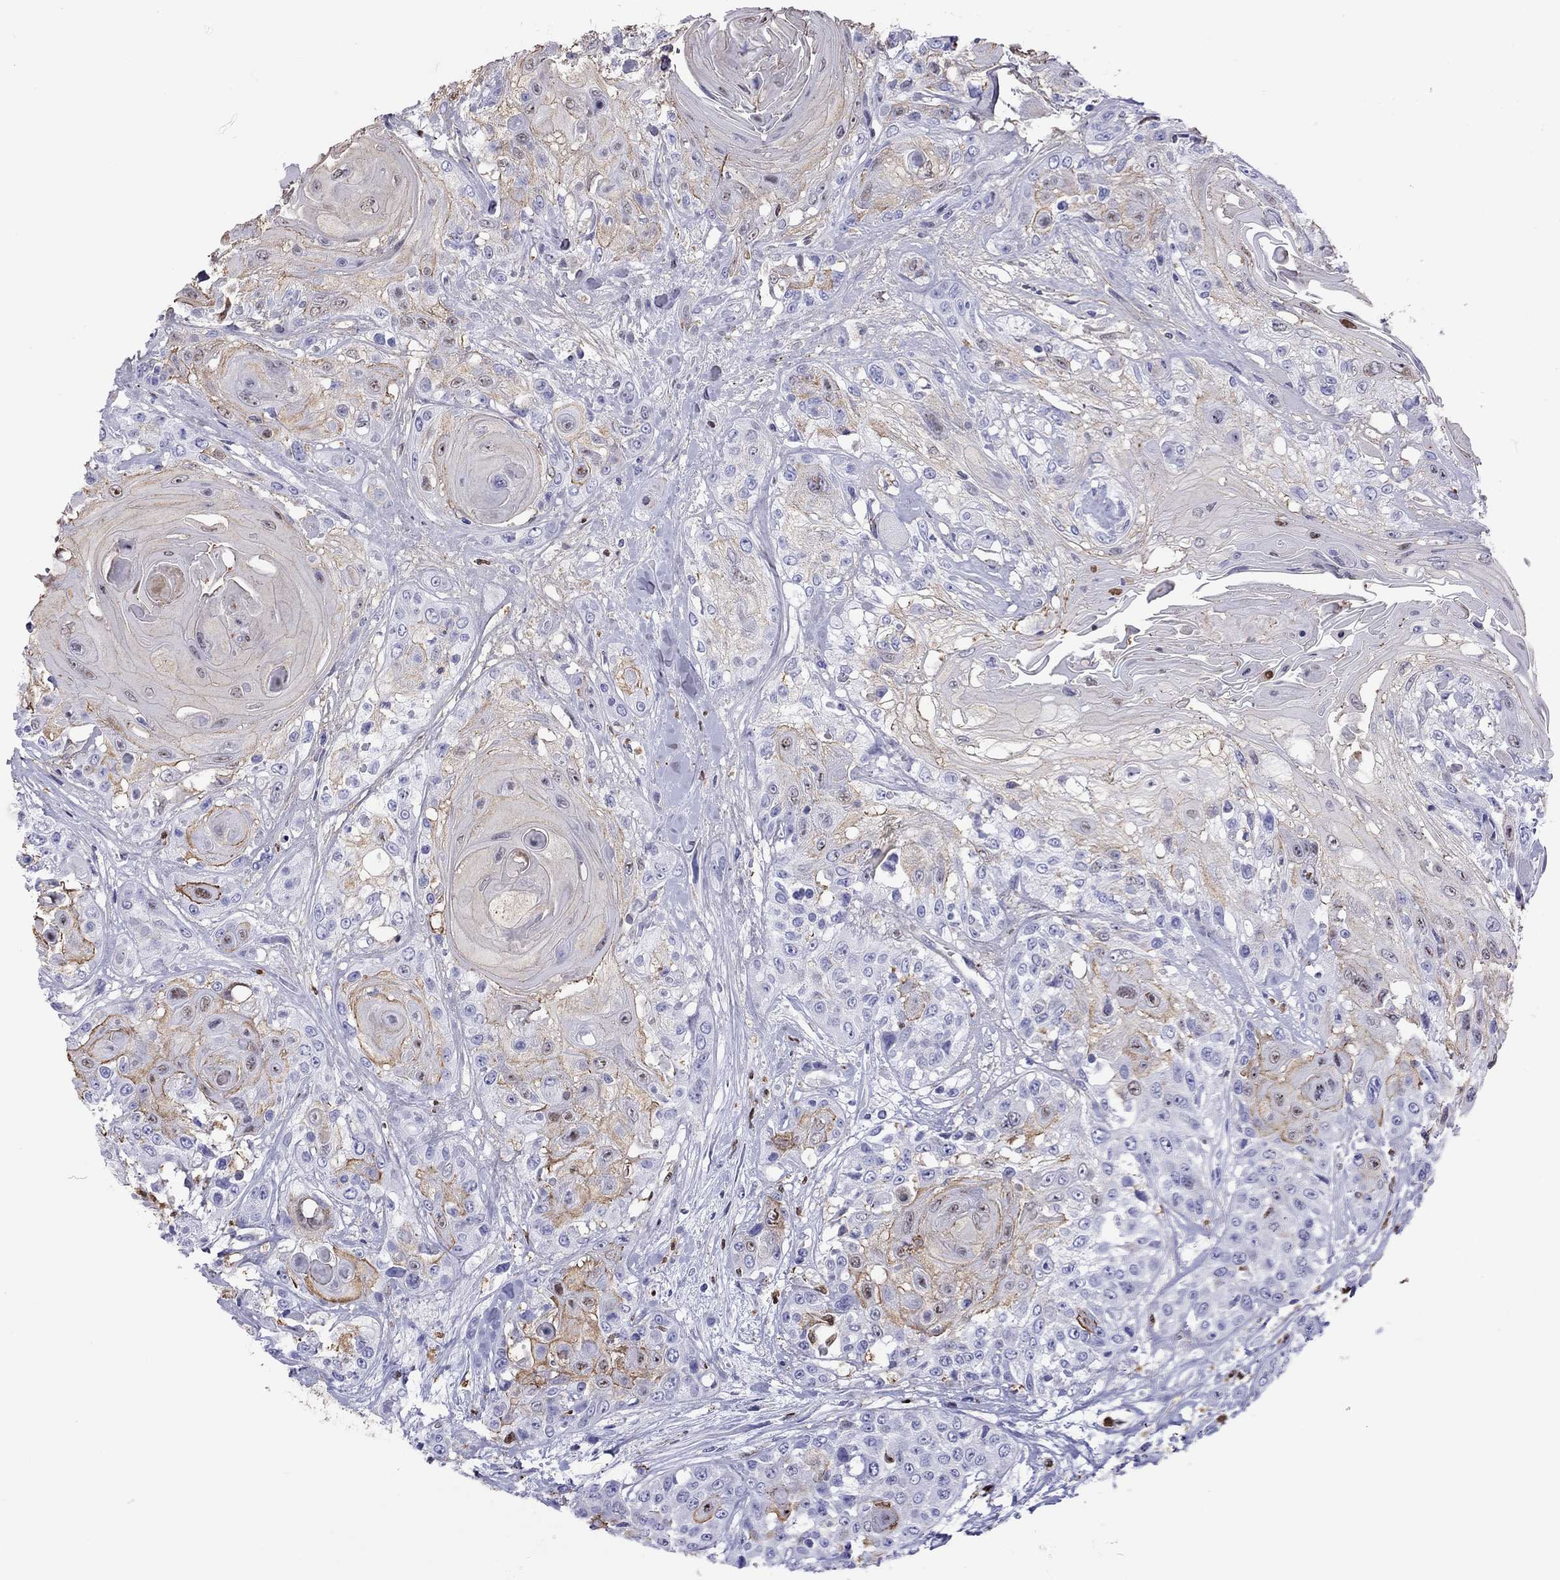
{"staining": {"intensity": "negative", "quantity": "none", "location": "none"}, "tissue": "head and neck cancer", "cell_type": "Tumor cells", "image_type": "cancer", "snomed": [{"axis": "morphology", "description": "Squamous cell carcinoma, NOS"}, {"axis": "topography", "description": "Head-Neck"}], "caption": "Protein analysis of head and neck cancer (squamous cell carcinoma) shows no significant expression in tumor cells. (DAB (3,3'-diaminobenzidine) IHC, high magnification).", "gene": "SLAMF1", "patient": {"sex": "female", "age": 59}}